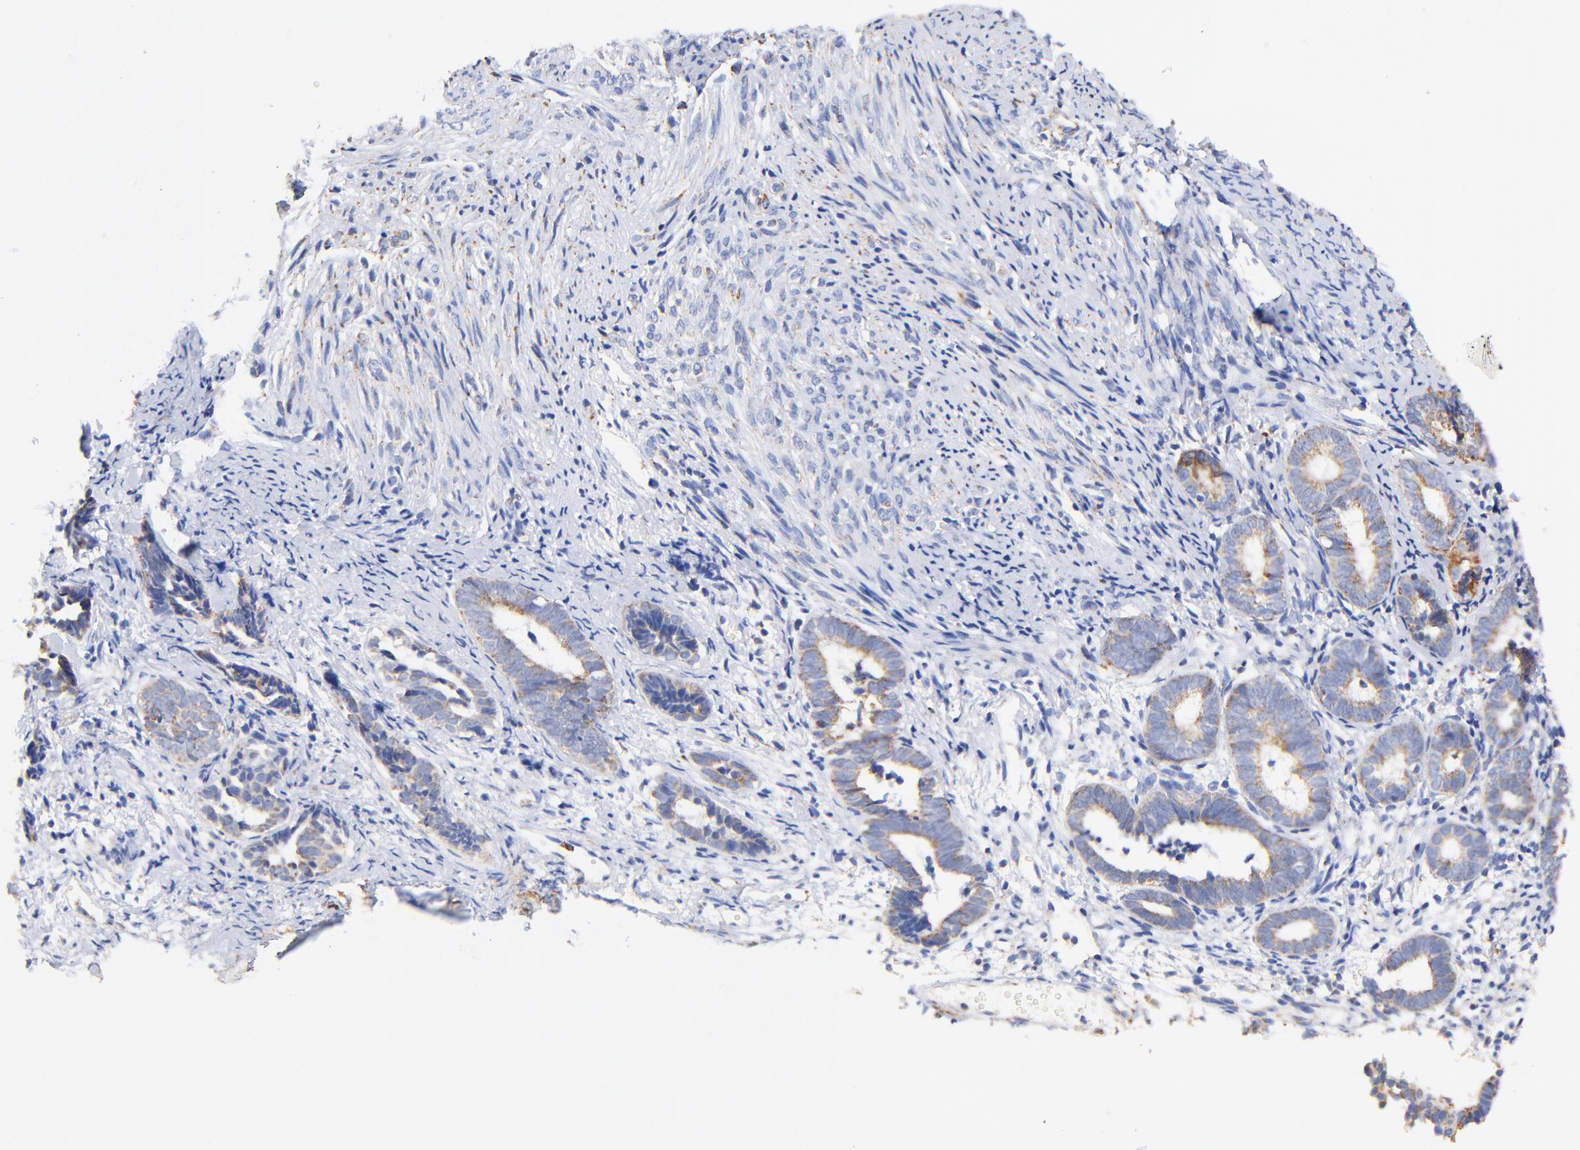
{"staining": {"intensity": "moderate", "quantity": "<25%", "location": "cytoplasmic/membranous"}, "tissue": "endometrium", "cell_type": "Cells in endometrial stroma", "image_type": "normal", "snomed": [{"axis": "morphology", "description": "Normal tissue, NOS"}, {"axis": "topography", "description": "Smooth muscle"}, {"axis": "topography", "description": "Endometrium"}], "caption": "This micrograph reveals unremarkable endometrium stained with IHC to label a protein in brown. The cytoplasmic/membranous of cells in endometrial stroma show moderate positivity for the protein. Nuclei are counter-stained blue.", "gene": "ATP5F1D", "patient": {"sex": "female", "age": 57}}